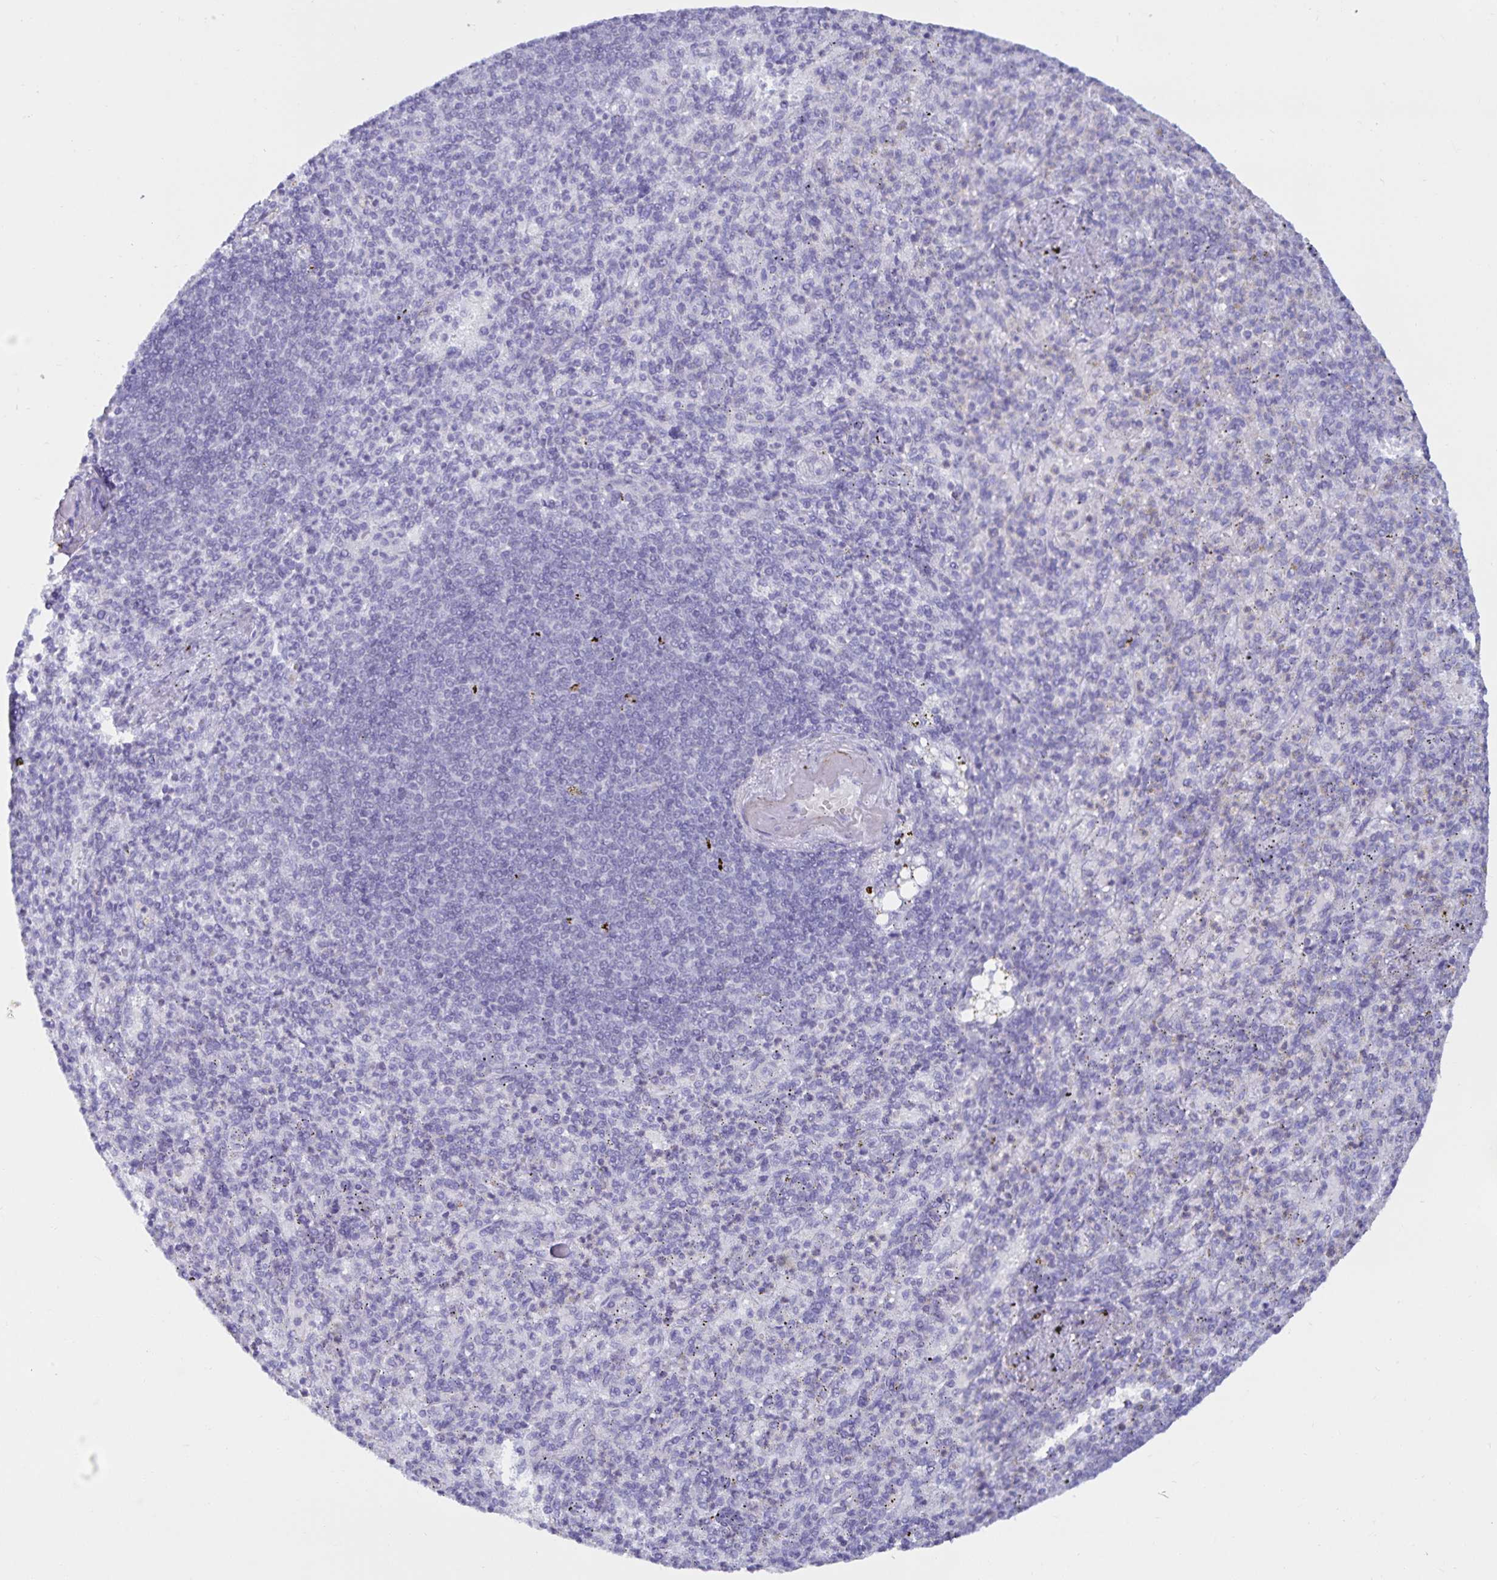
{"staining": {"intensity": "negative", "quantity": "none", "location": "none"}, "tissue": "spleen", "cell_type": "Cells in red pulp", "image_type": "normal", "snomed": [{"axis": "morphology", "description": "Normal tissue, NOS"}, {"axis": "topography", "description": "Spleen"}], "caption": "Photomicrograph shows no significant protein staining in cells in red pulp of normal spleen.", "gene": "MON2", "patient": {"sex": "female", "age": 74}}